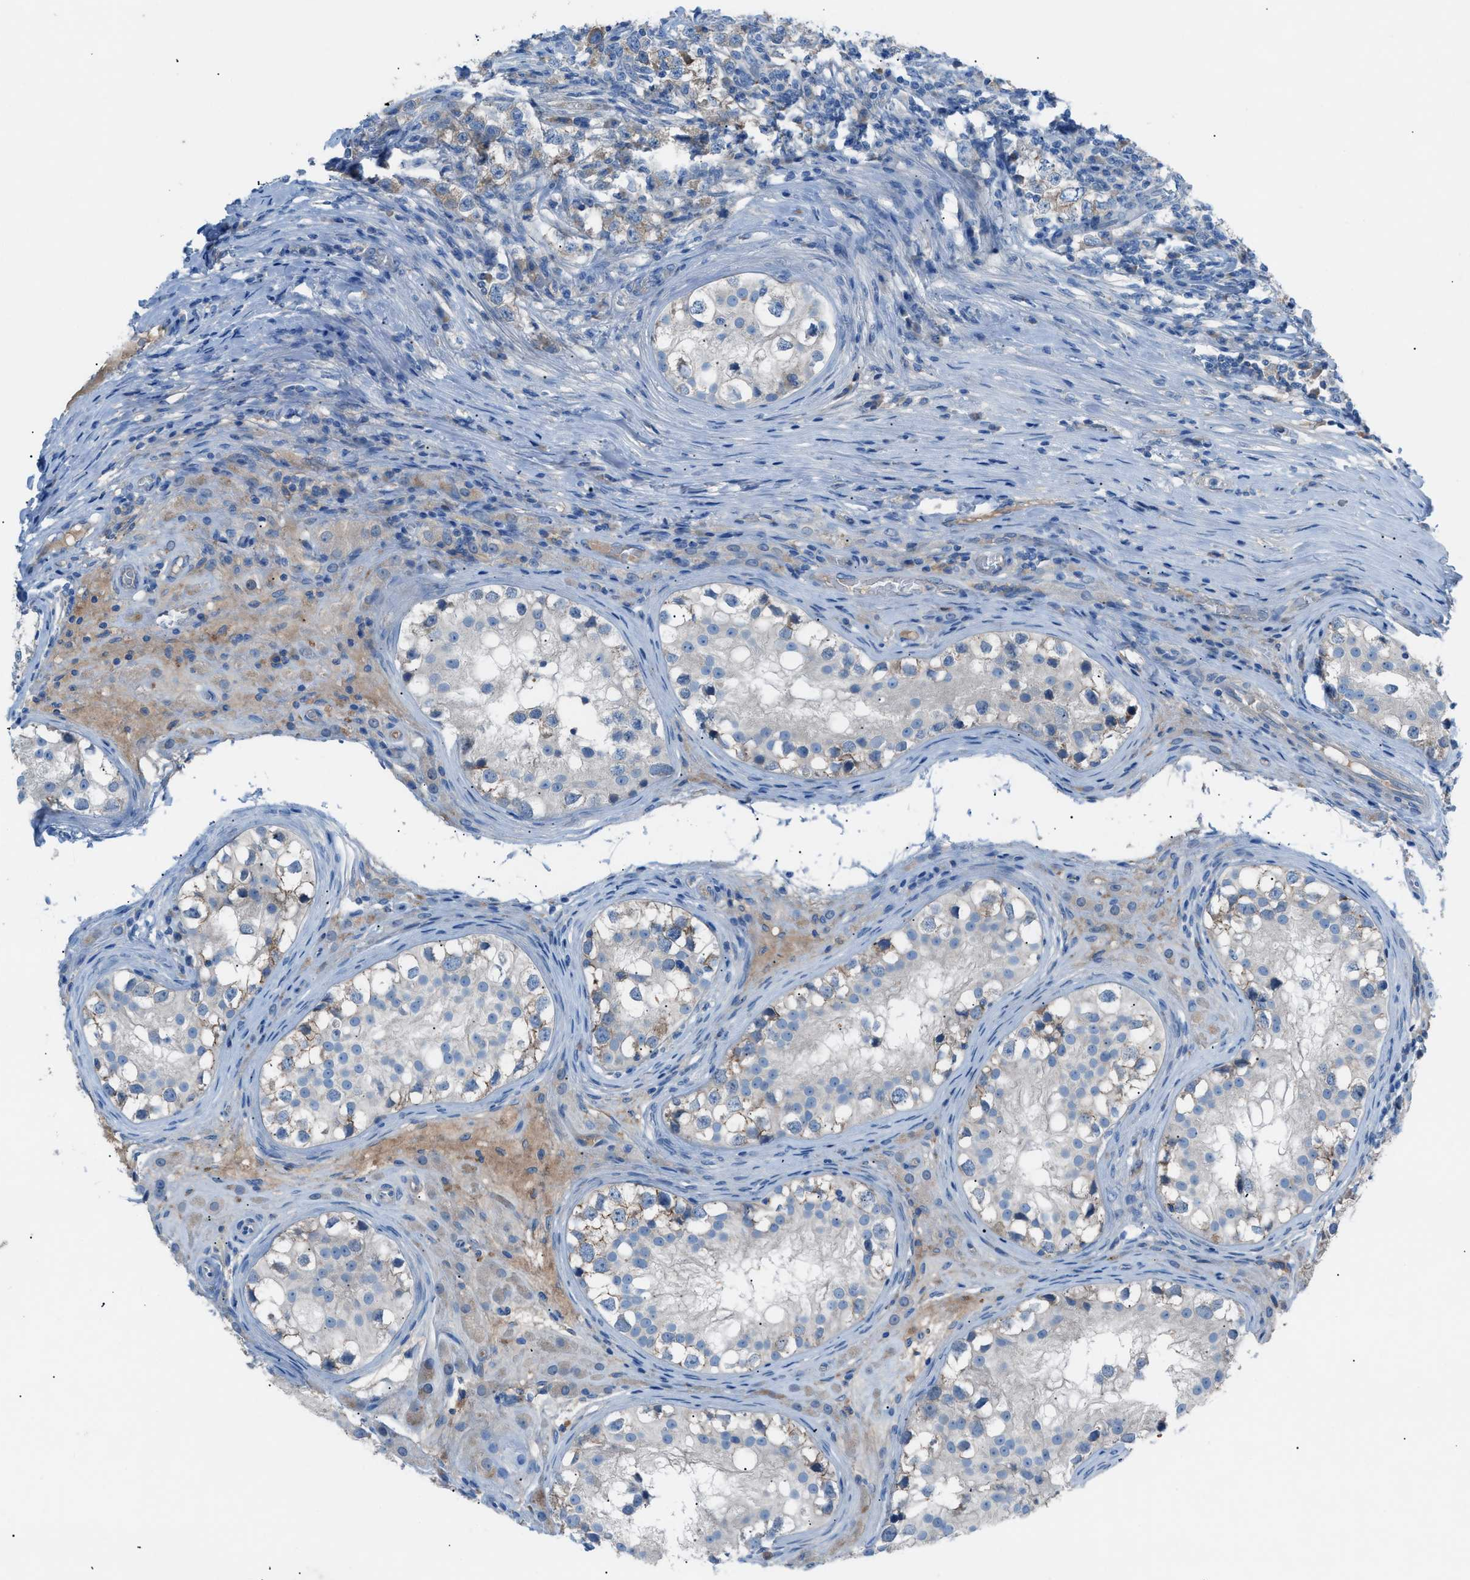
{"staining": {"intensity": "weak", "quantity": "<25%", "location": "cytoplasmic/membranous"}, "tissue": "testis cancer", "cell_type": "Tumor cells", "image_type": "cancer", "snomed": [{"axis": "morphology", "description": "Carcinoma, Embryonal, NOS"}, {"axis": "topography", "description": "Testis"}], "caption": "IHC micrograph of testis cancer (embryonal carcinoma) stained for a protein (brown), which displays no expression in tumor cells. The staining is performed using DAB brown chromogen with nuclei counter-stained in using hematoxylin.", "gene": "C5AR2", "patient": {"sex": "male", "age": 21}}